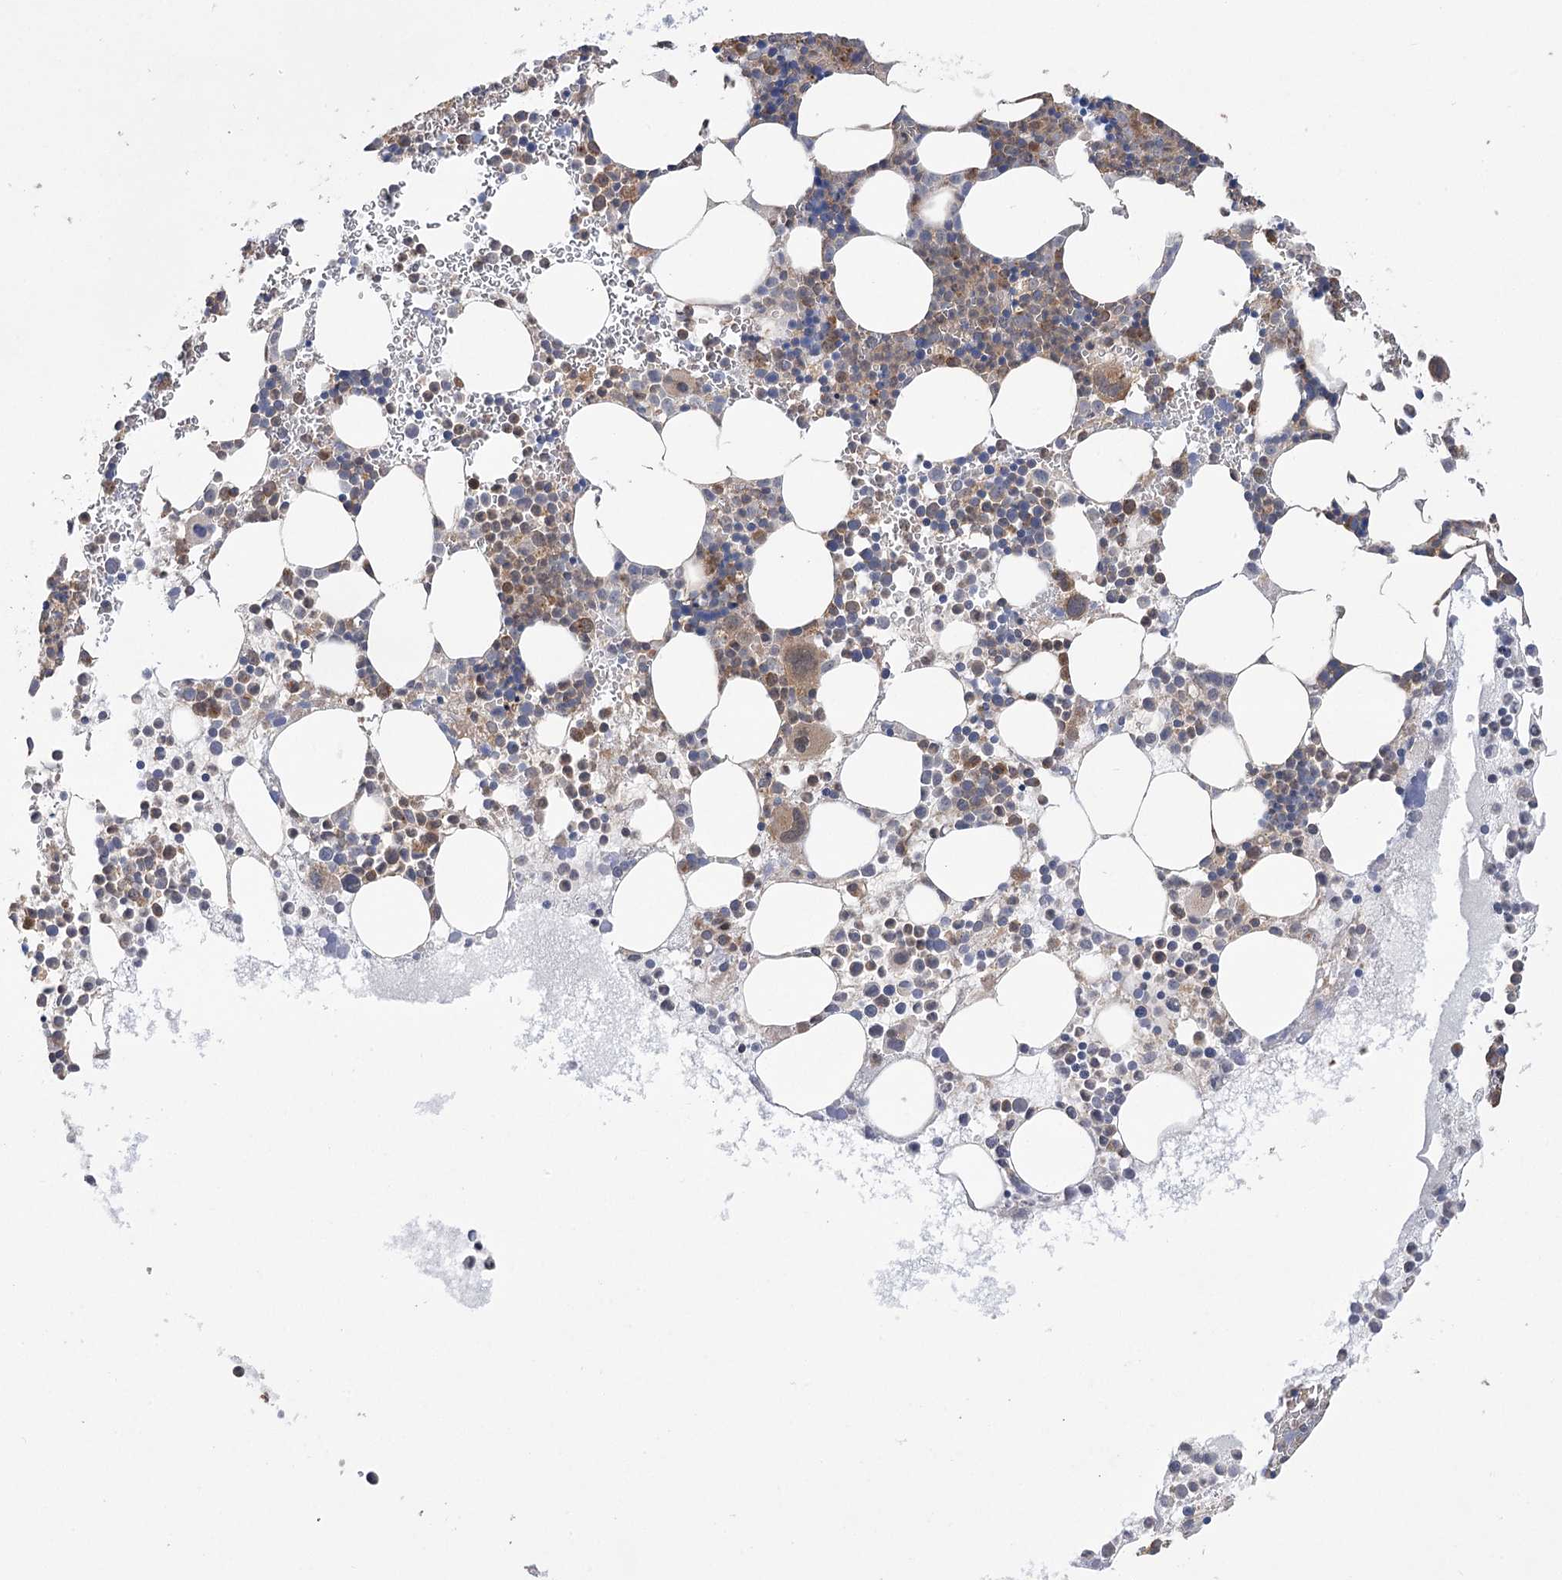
{"staining": {"intensity": "weak", "quantity": ">75%", "location": "cytoplasmic/membranous"}, "tissue": "bone marrow", "cell_type": "Hematopoietic cells", "image_type": "normal", "snomed": [{"axis": "morphology", "description": "Normal tissue, NOS"}, {"axis": "topography", "description": "Bone marrow"}], "caption": "IHC of normal bone marrow demonstrates low levels of weak cytoplasmic/membranous expression in about >75% of hematopoietic cells.", "gene": "VPS37B", "patient": {"sex": "female", "age": 78}}